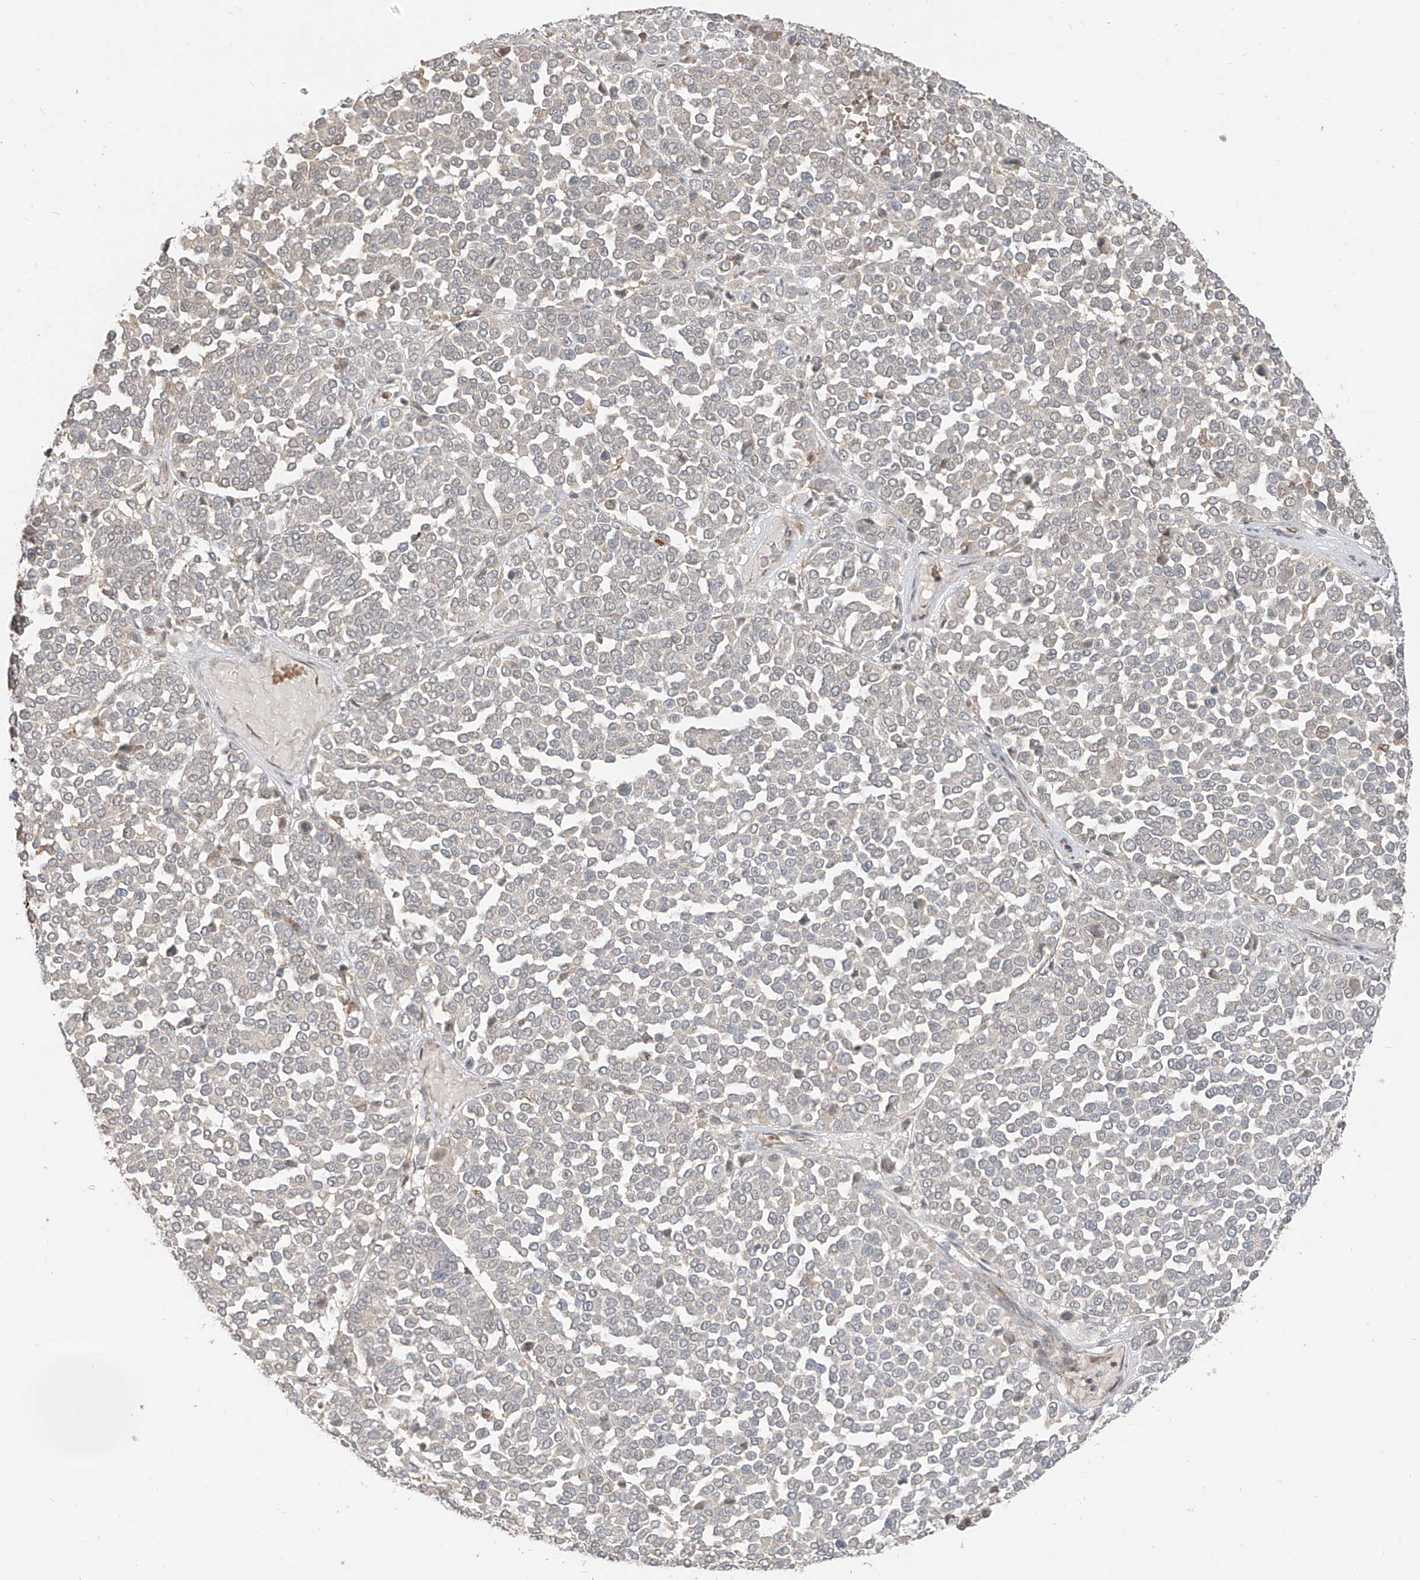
{"staining": {"intensity": "negative", "quantity": "none", "location": "none"}, "tissue": "melanoma", "cell_type": "Tumor cells", "image_type": "cancer", "snomed": [{"axis": "morphology", "description": "Malignant melanoma, Metastatic site"}, {"axis": "topography", "description": "Pancreas"}], "caption": "Immunohistochemistry (IHC) micrograph of human malignant melanoma (metastatic site) stained for a protein (brown), which reveals no expression in tumor cells. Nuclei are stained in blue.", "gene": "ZMYM2", "patient": {"sex": "female", "age": 30}}